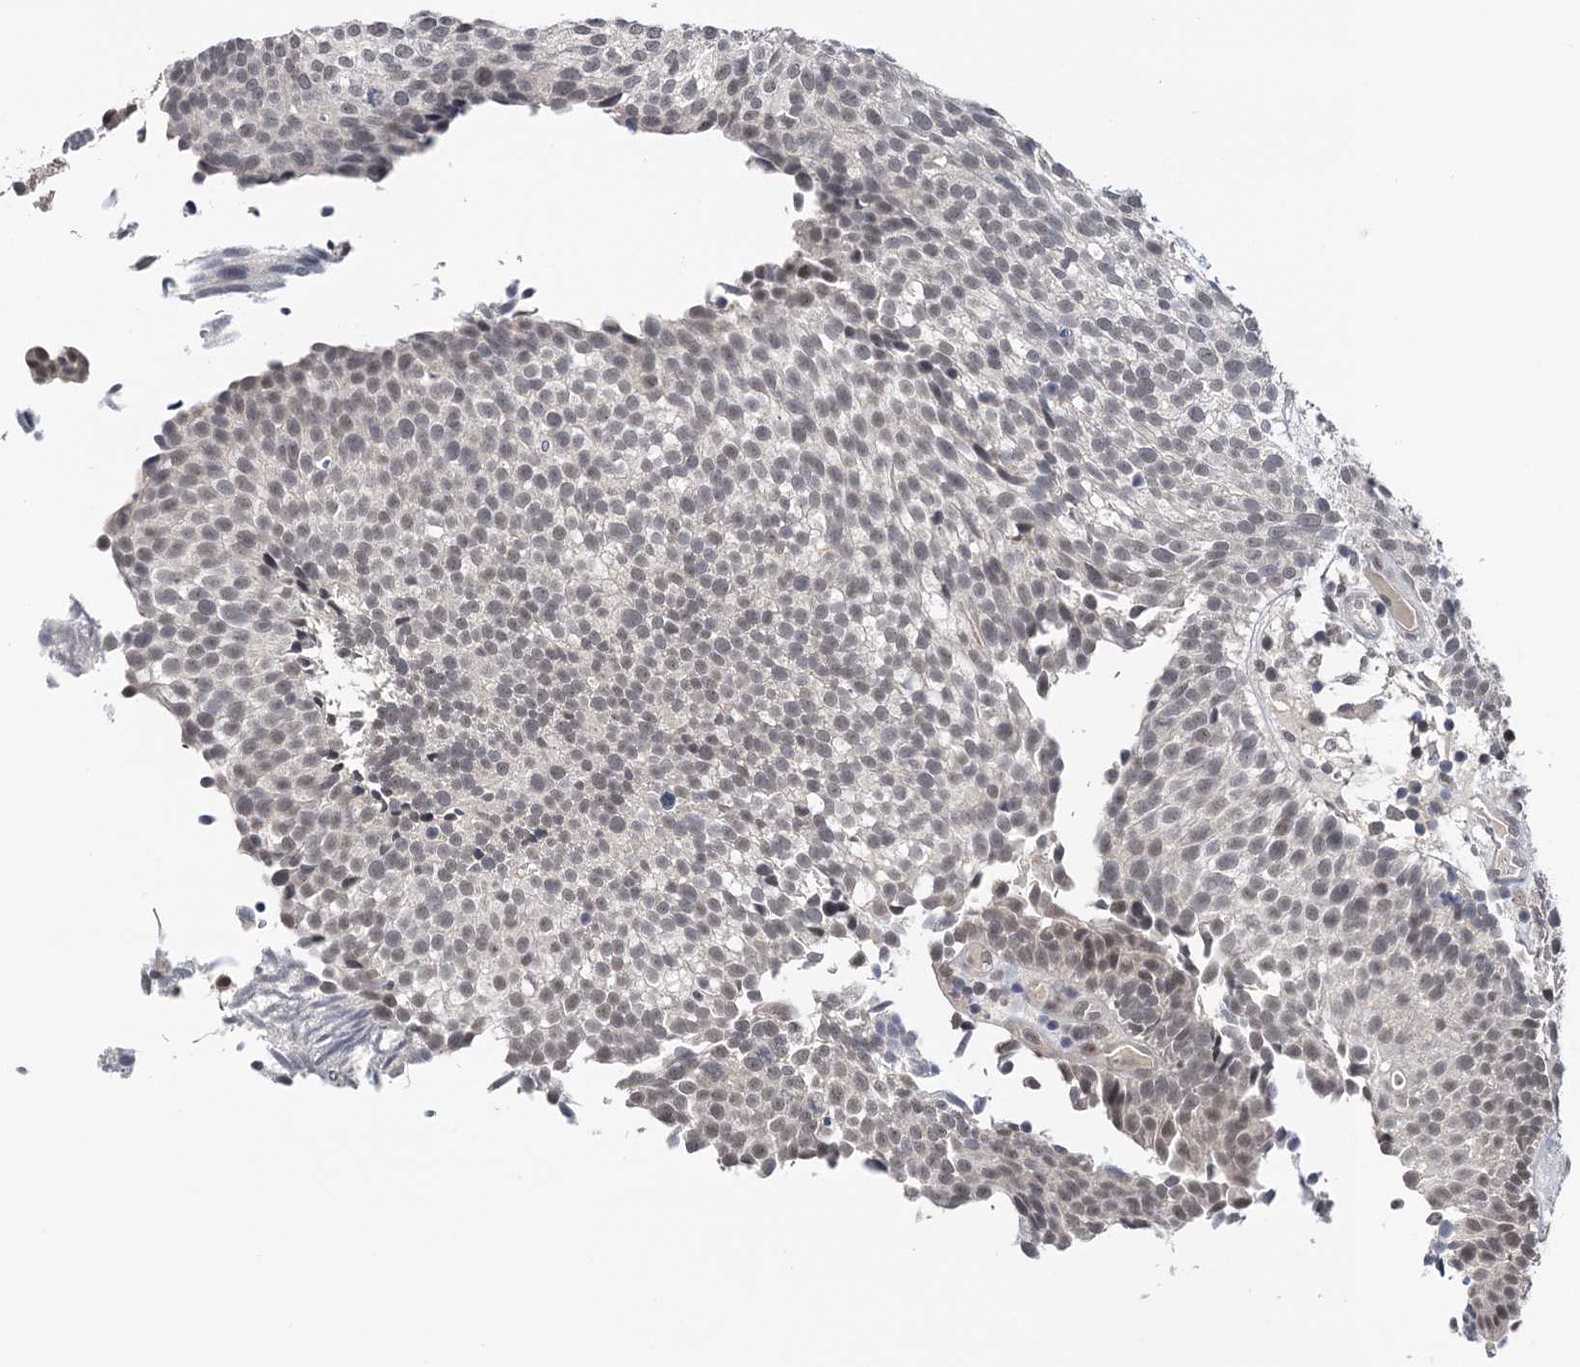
{"staining": {"intensity": "weak", "quantity": "<25%", "location": "nuclear"}, "tissue": "urothelial cancer", "cell_type": "Tumor cells", "image_type": "cancer", "snomed": [{"axis": "morphology", "description": "Urothelial carcinoma, Low grade"}, {"axis": "topography", "description": "Urinary bladder"}], "caption": "Tumor cells show no significant protein positivity in urothelial cancer.", "gene": "TSHZ2", "patient": {"sex": "male", "age": 86}}